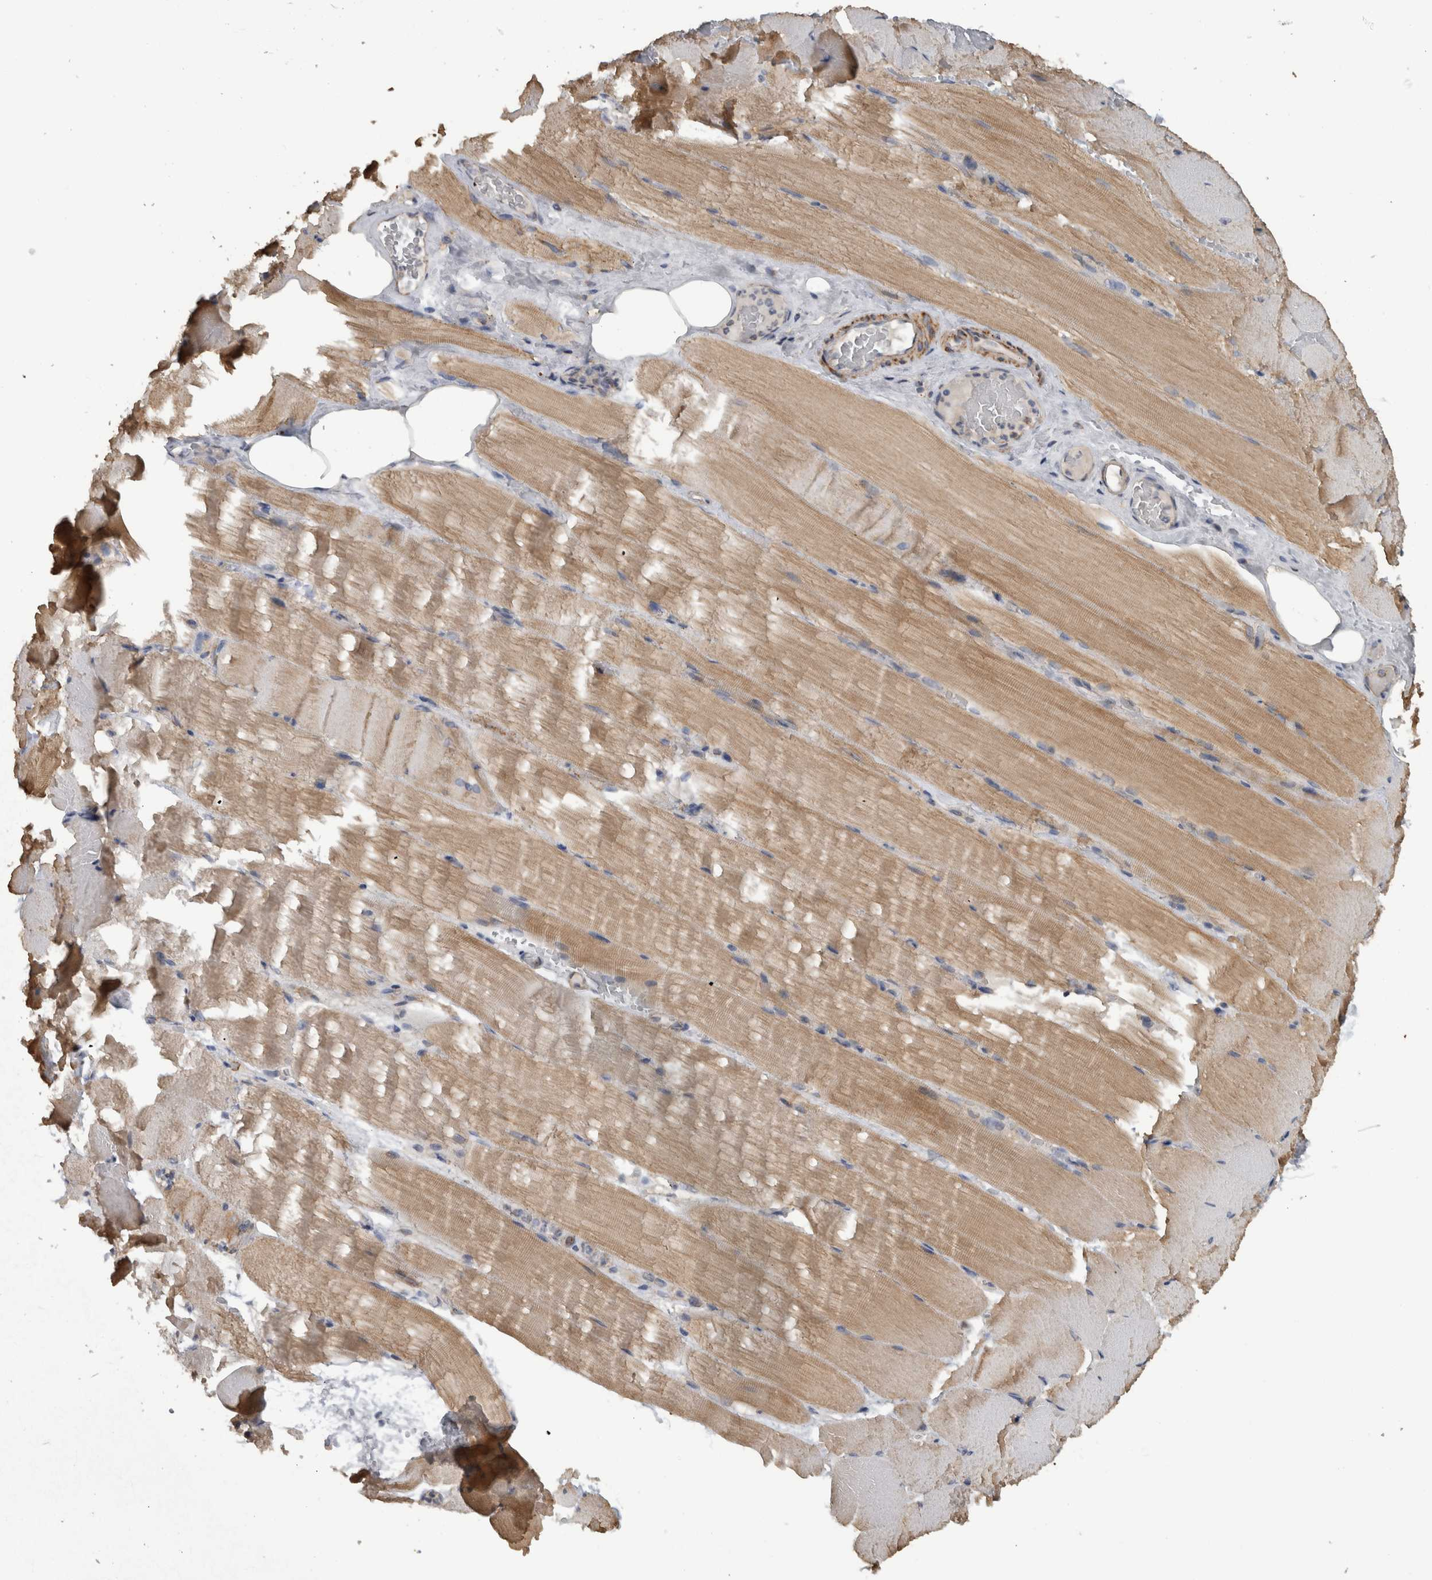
{"staining": {"intensity": "moderate", "quantity": "25%-75%", "location": "cytoplasmic/membranous"}, "tissue": "skeletal muscle", "cell_type": "Myocytes", "image_type": "normal", "snomed": [{"axis": "morphology", "description": "Normal tissue, NOS"}, {"axis": "topography", "description": "Skeletal muscle"}, {"axis": "topography", "description": "Parathyroid gland"}], "caption": "A histopathology image showing moderate cytoplasmic/membranous staining in about 25%-75% of myocytes in unremarkable skeletal muscle, as visualized by brown immunohistochemical staining.", "gene": "ARMC1", "patient": {"sex": "female", "age": 37}}